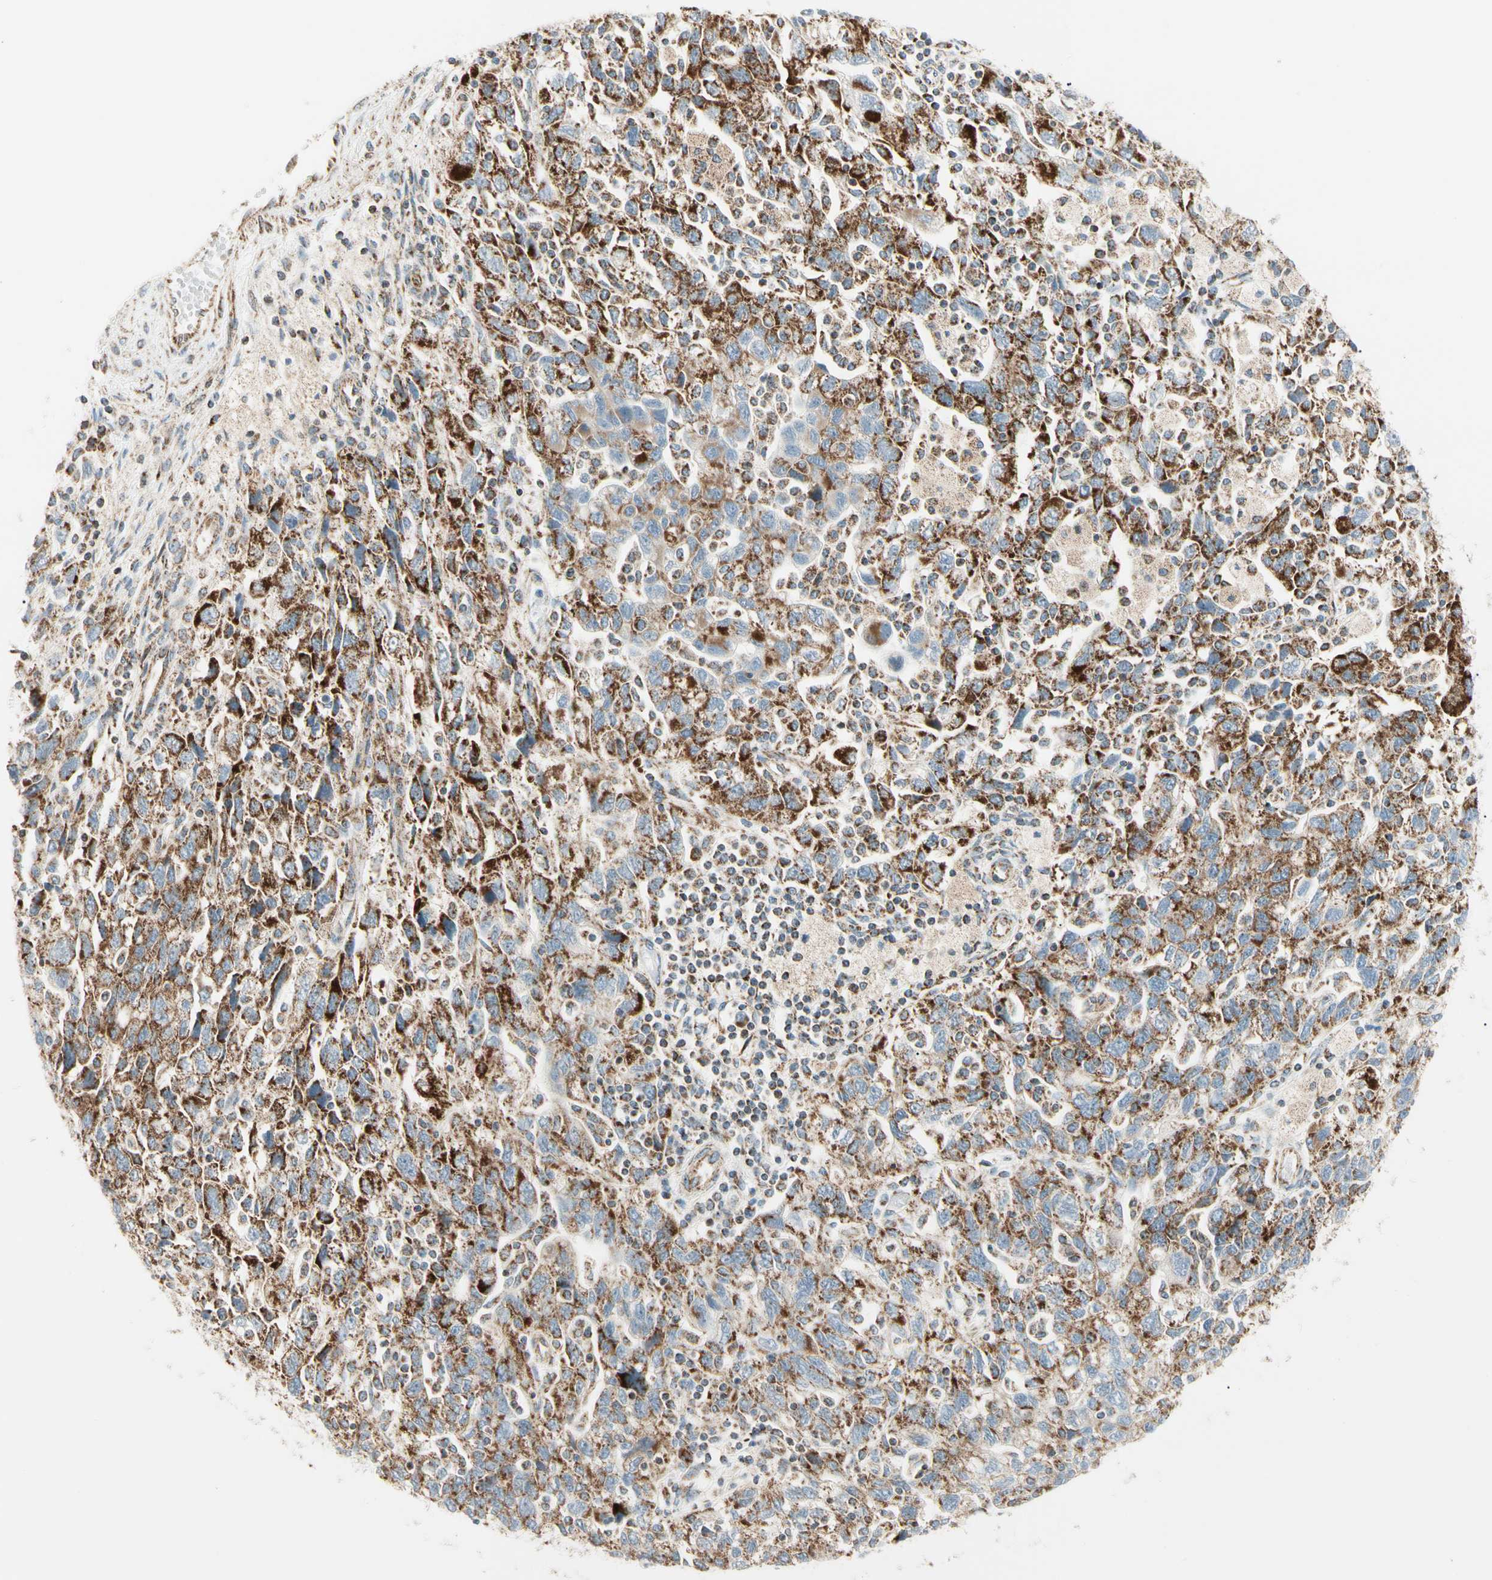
{"staining": {"intensity": "strong", "quantity": ">75%", "location": "cytoplasmic/membranous"}, "tissue": "ovarian cancer", "cell_type": "Tumor cells", "image_type": "cancer", "snomed": [{"axis": "morphology", "description": "Carcinoma, NOS"}, {"axis": "morphology", "description": "Cystadenocarcinoma, serous, NOS"}, {"axis": "topography", "description": "Ovary"}], "caption": "Ovarian cancer (serous cystadenocarcinoma) was stained to show a protein in brown. There is high levels of strong cytoplasmic/membranous staining in approximately >75% of tumor cells. (IHC, brightfield microscopy, high magnification).", "gene": "TBC1D10A", "patient": {"sex": "female", "age": 69}}